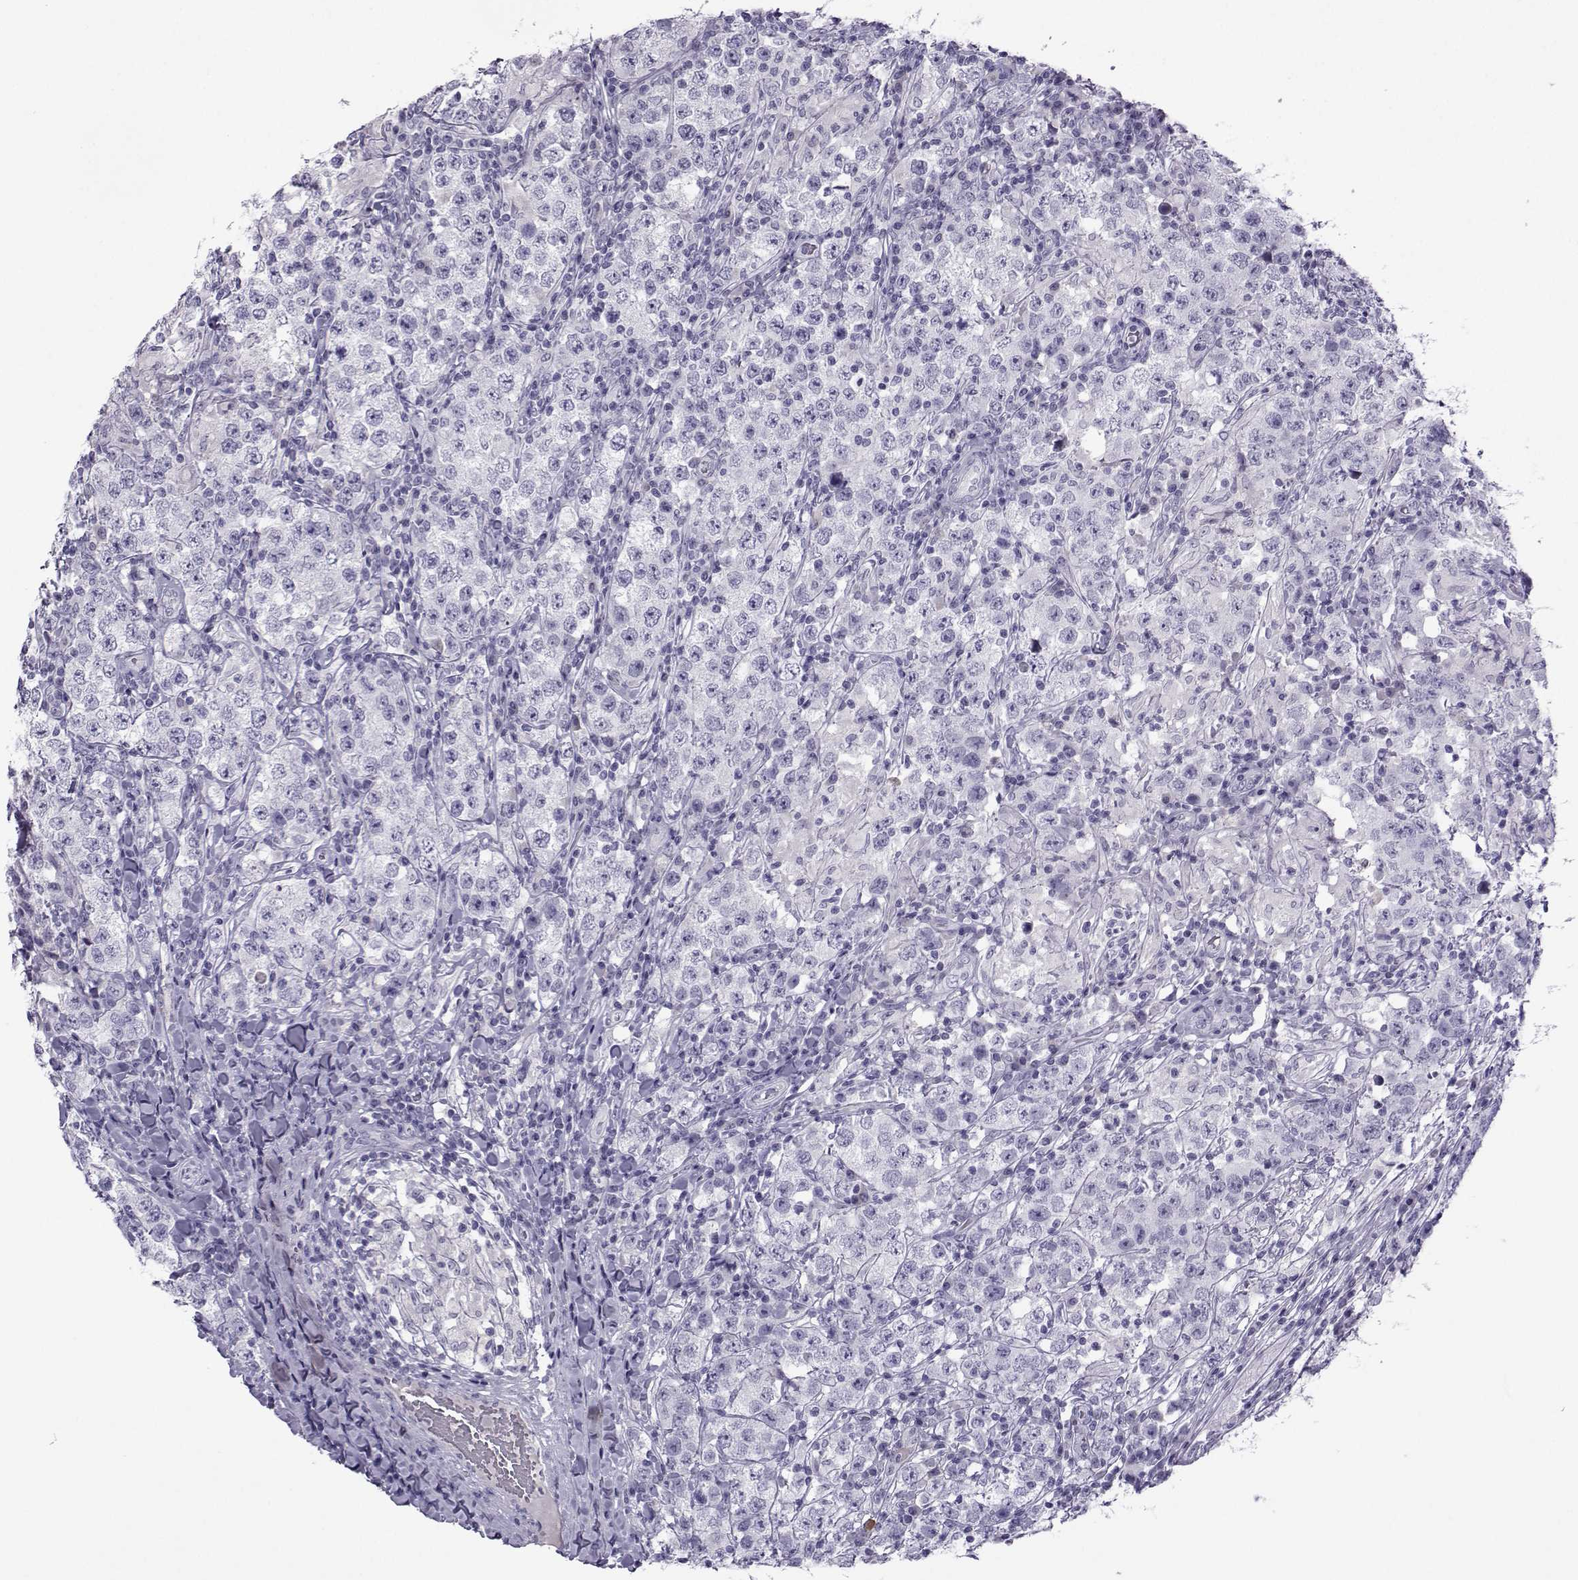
{"staining": {"intensity": "negative", "quantity": "none", "location": "none"}, "tissue": "testis cancer", "cell_type": "Tumor cells", "image_type": "cancer", "snomed": [{"axis": "morphology", "description": "Seminoma, NOS"}, {"axis": "morphology", "description": "Carcinoma, Embryonal, NOS"}, {"axis": "topography", "description": "Testis"}], "caption": "Tumor cells show no significant positivity in seminoma (testis). (IHC, brightfield microscopy, high magnification).", "gene": "ARMC2", "patient": {"sex": "male", "age": 41}}